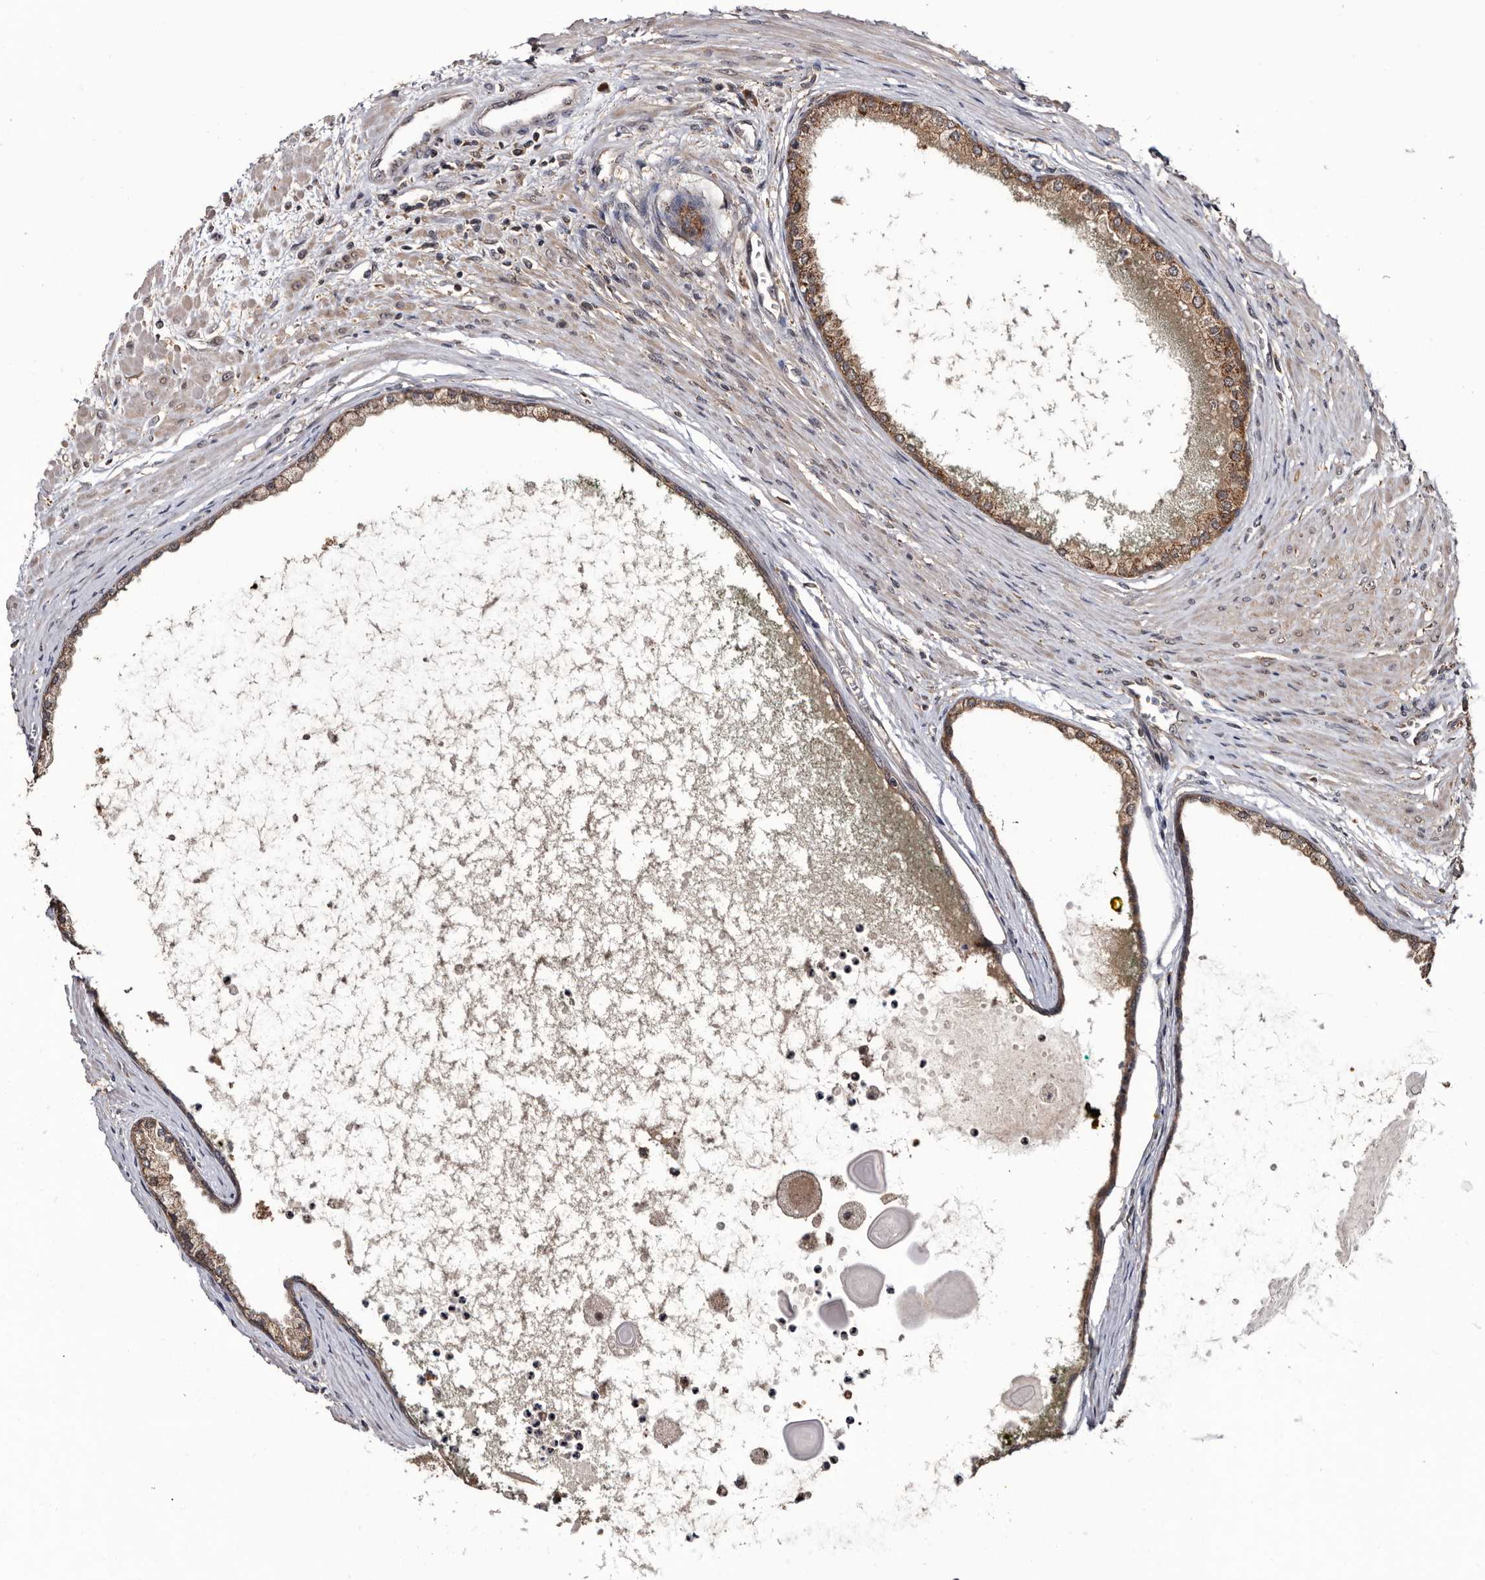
{"staining": {"intensity": "moderate", "quantity": ">75%", "location": "cytoplasmic/membranous"}, "tissue": "prostate cancer", "cell_type": "Tumor cells", "image_type": "cancer", "snomed": [{"axis": "morphology", "description": "Normal tissue, NOS"}, {"axis": "morphology", "description": "Adenocarcinoma, Low grade"}, {"axis": "topography", "description": "Prostate"}, {"axis": "topography", "description": "Peripheral nerve tissue"}], "caption": "A medium amount of moderate cytoplasmic/membranous staining is appreciated in about >75% of tumor cells in prostate cancer tissue.", "gene": "TTI2", "patient": {"sex": "male", "age": 71}}